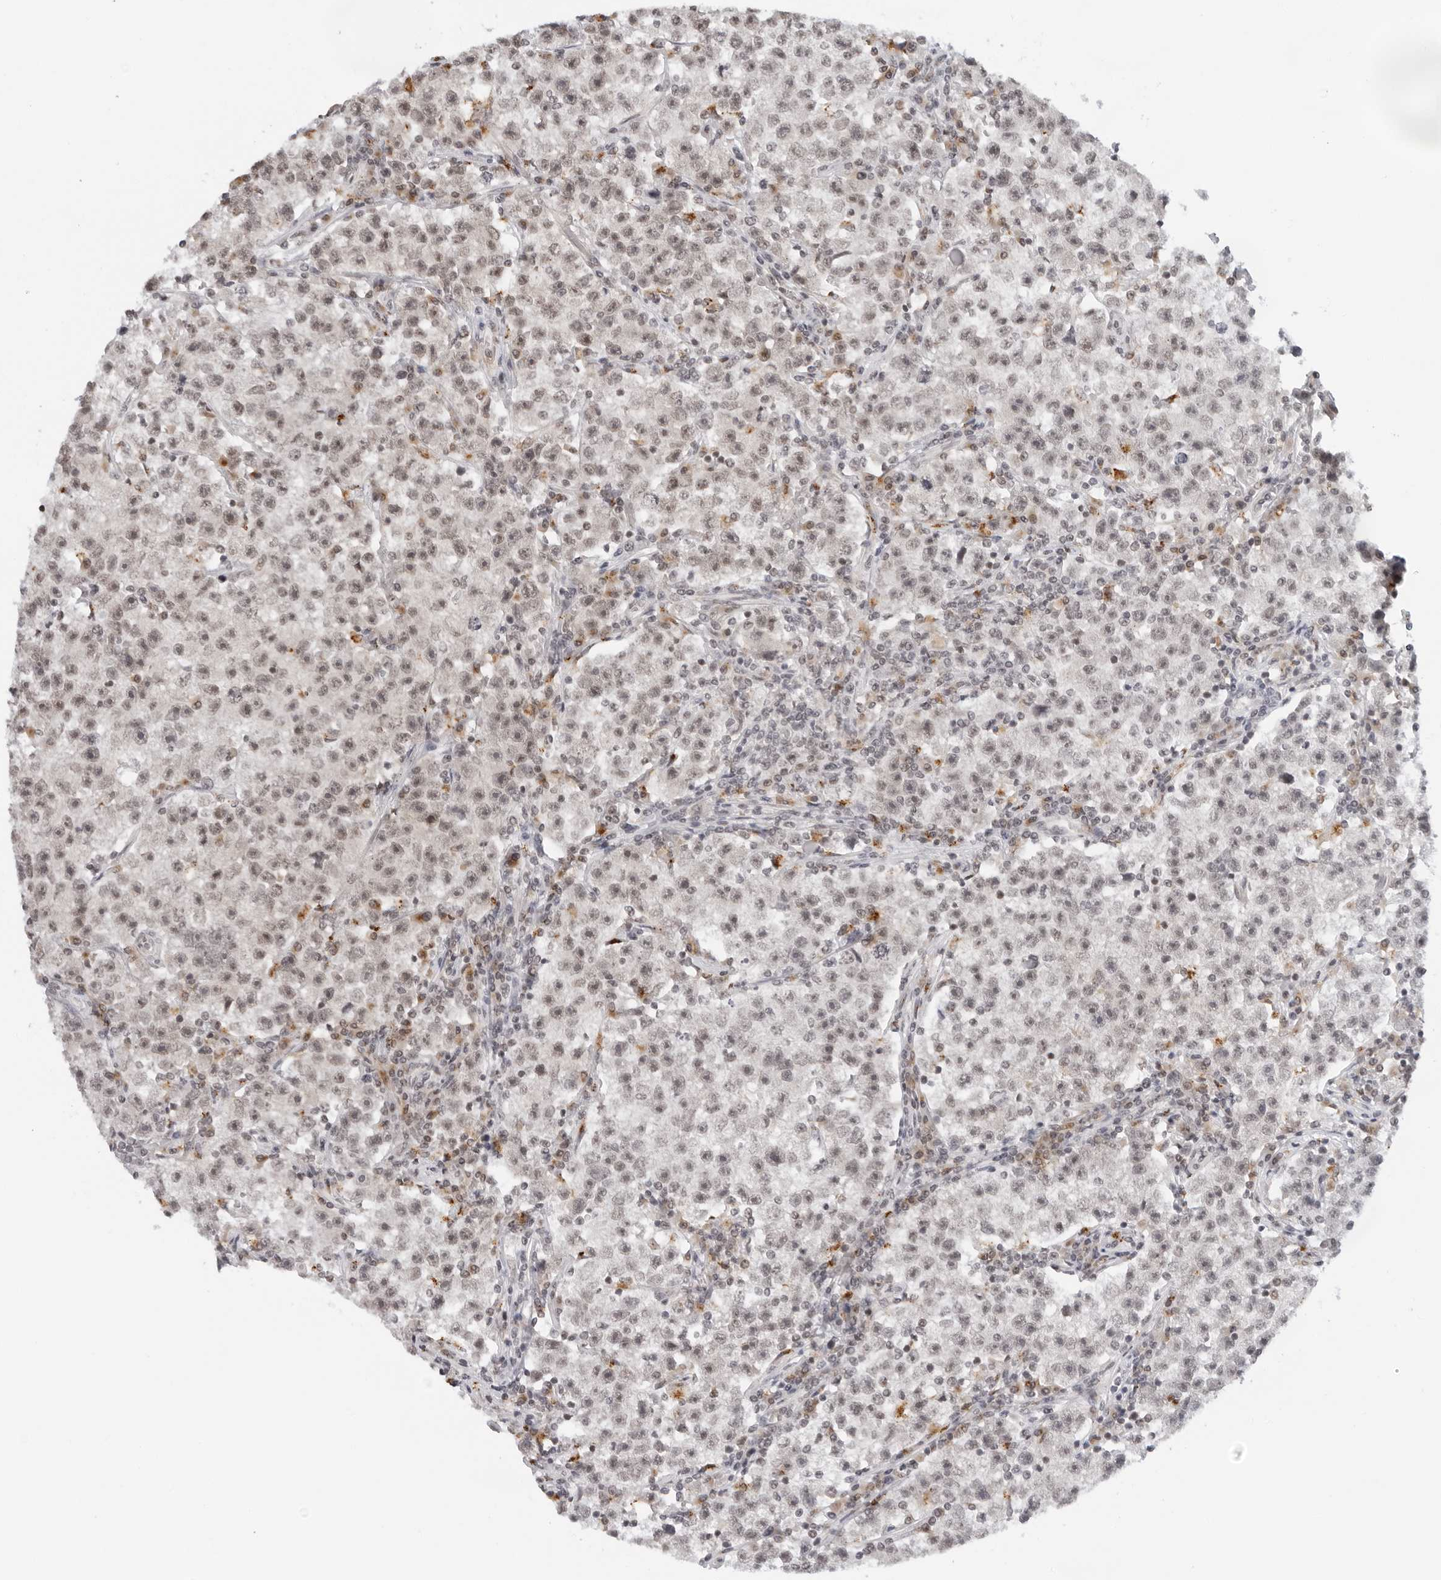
{"staining": {"intensity": "weak", "quantity": "25%-75%", "location": "nuclear"}, "tissue": "testis cancer", "cell_type": "Tumor cells", "image_type": "cancer", "snomed": [{"axis": "morphology", "description": "Seminoma, NOS"}, {"axis": "topography", "description": "Testis"}], "caption": "Protein expression analysis of human testis seminoma reveals weak nuclear staining in about 25%-75% of tumor cells. (DAB (3,3'-diaminobenzidine) IHC with brightfield microscopy, high magnification).", "gene": "TOX4", "patient": {"sex": "male", "age": 22}}